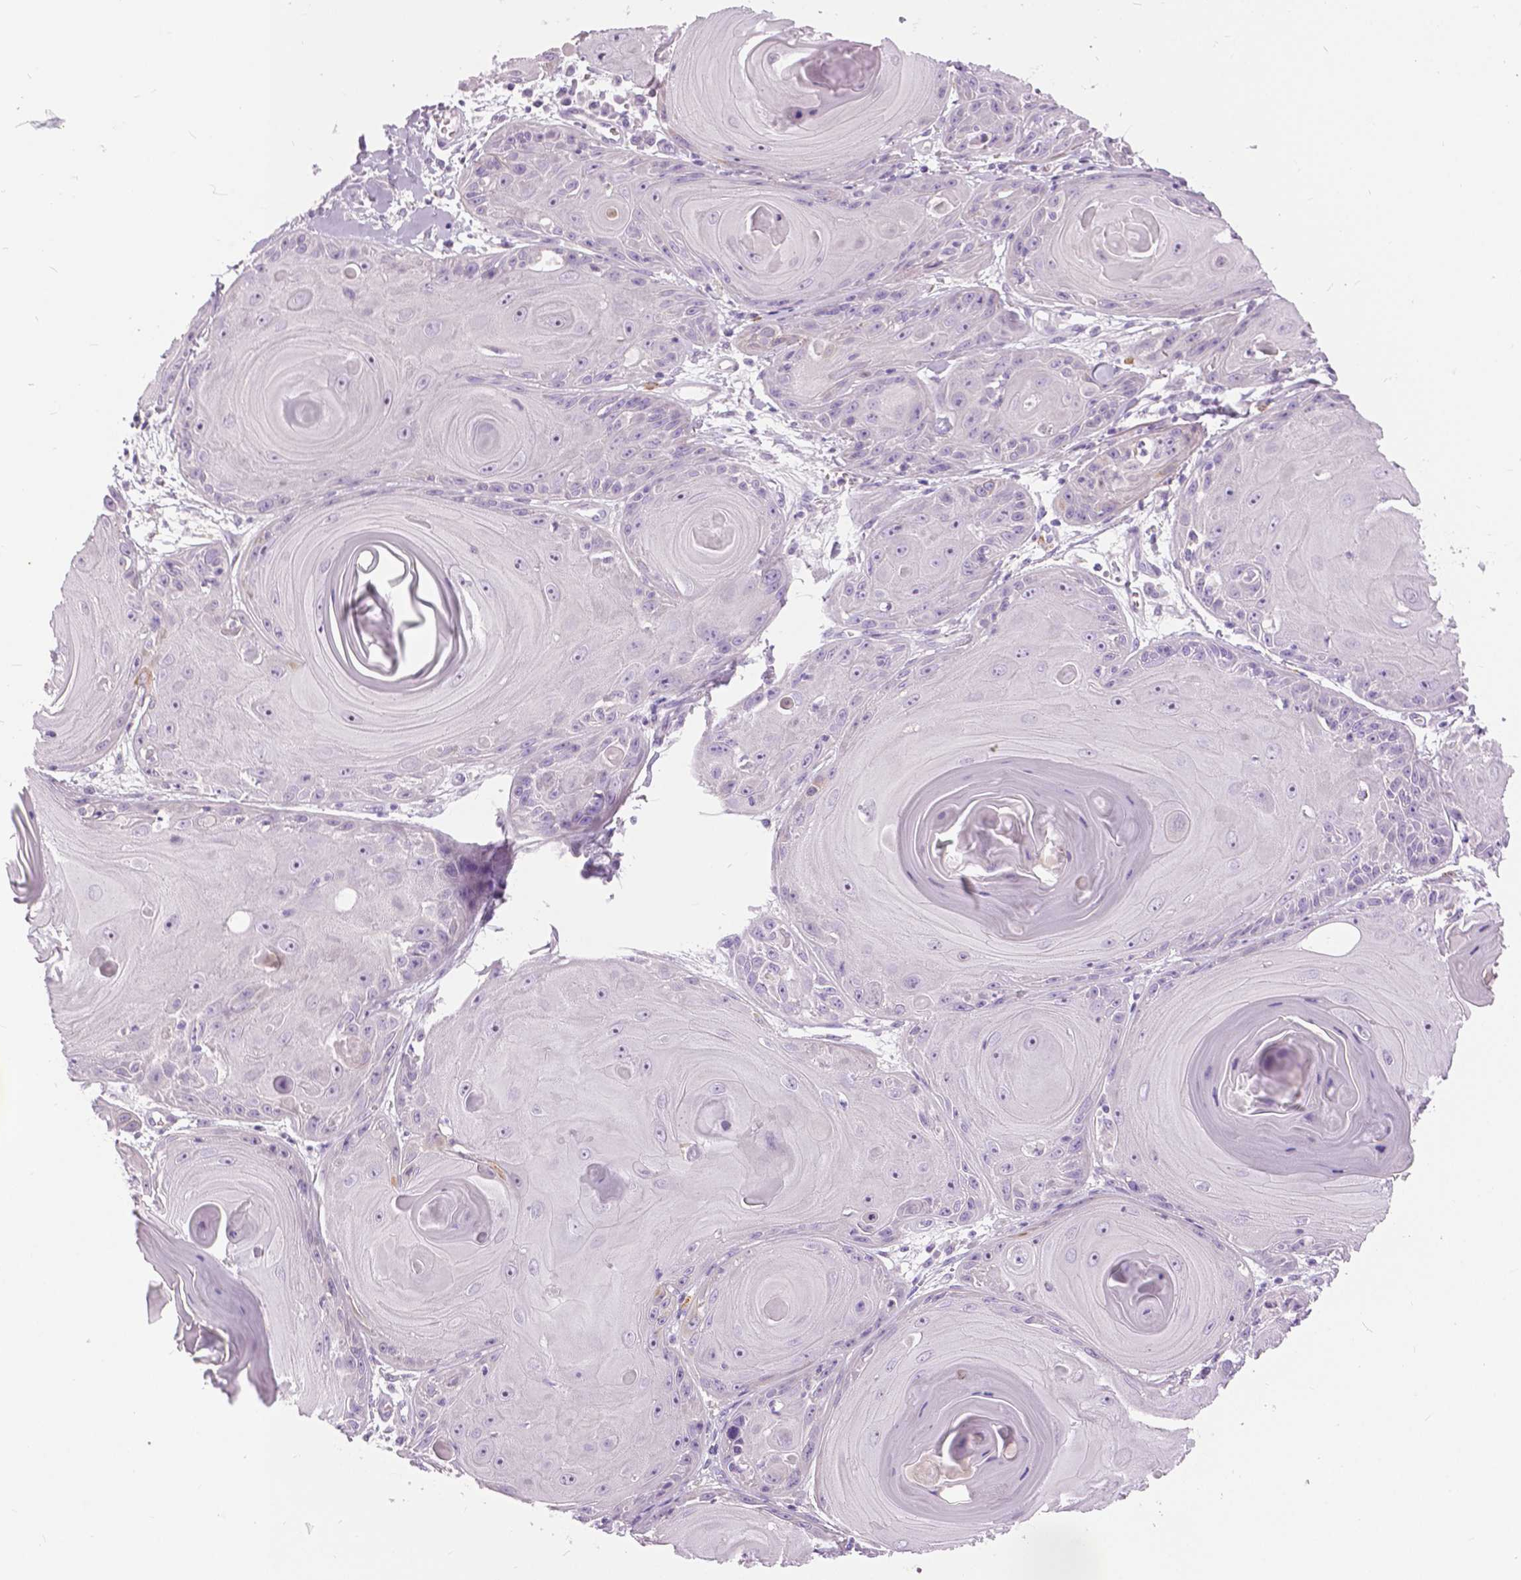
{"staining": {"intensity": "negative", "quantity": "none", "location": "none"}, "tissue": "skin cancer", "cell_type": "Tumor cells", "image_type": "cancer", "snomed": [{"axis": "morphology", "description": "Squamous cell carcinoma, NOS"}, {"axis": "topography", "description": "Skin"}, {"axis": "topography", "description": "Vulva"}], "caption": "Tumor cells are negative for protein expression in human skin squamous cell carcinoma.", "gene": "TP53TG5", "patient": {"sex": "female", "age": 85}}